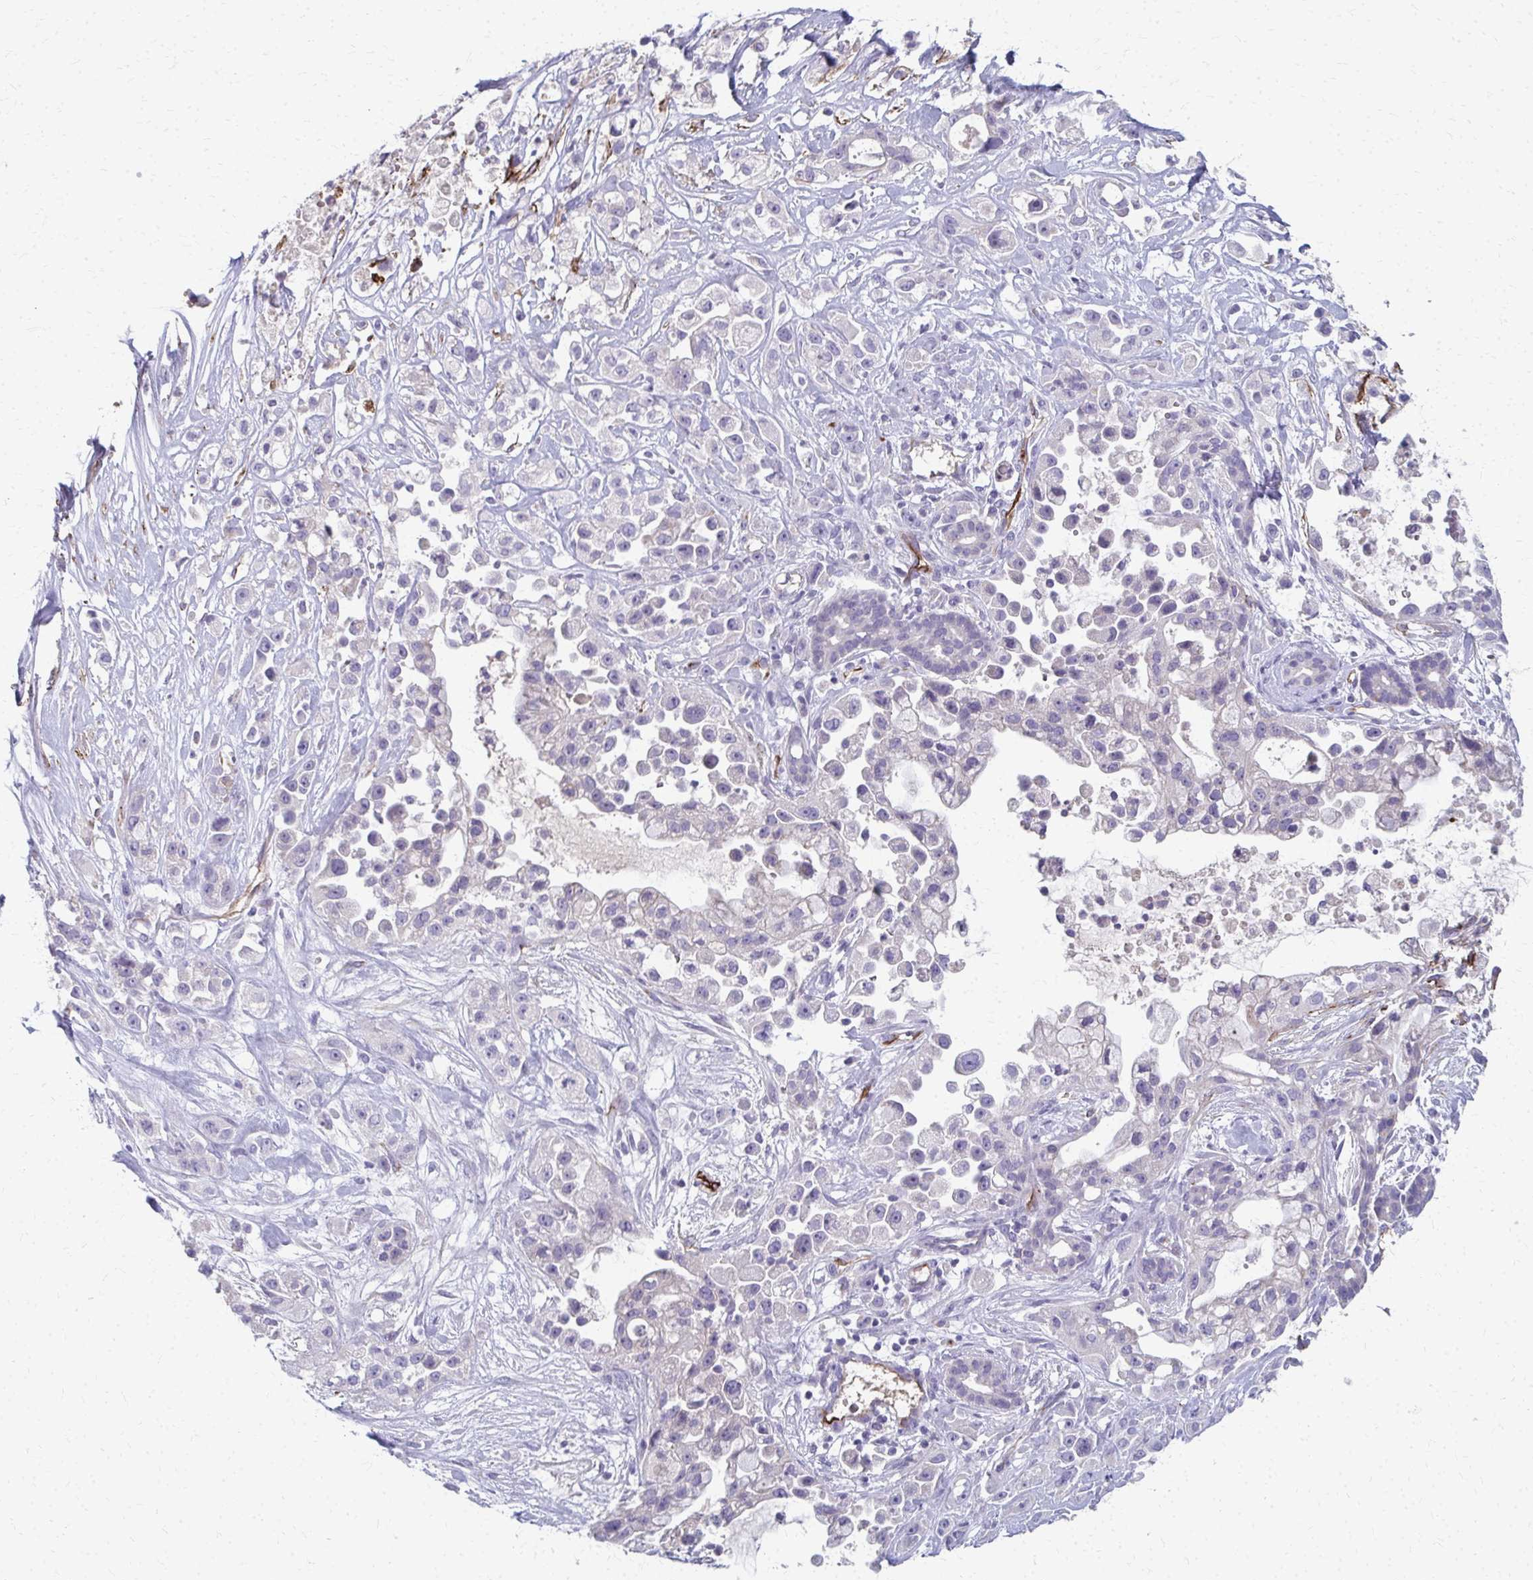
{"staining": {"intensity": "negative", "quantity": "none", "location": "none"}, "tissue": "pancreatic cancer", "cell_type": "Tumor cells", "image_type": "cancer", "snomed": [{"axis": "morphology", "description": "Adenocarcinoma, NOS"}, {"axis": "topography", "description": "Pancreas"}], "caption": "Immunohistochemical staining of pancreatic adenocarcinoma reveals no significant positivity in tumor cells.", "gene": "ADIPOQ", "patient": {"sex": "male", "age": 44}}